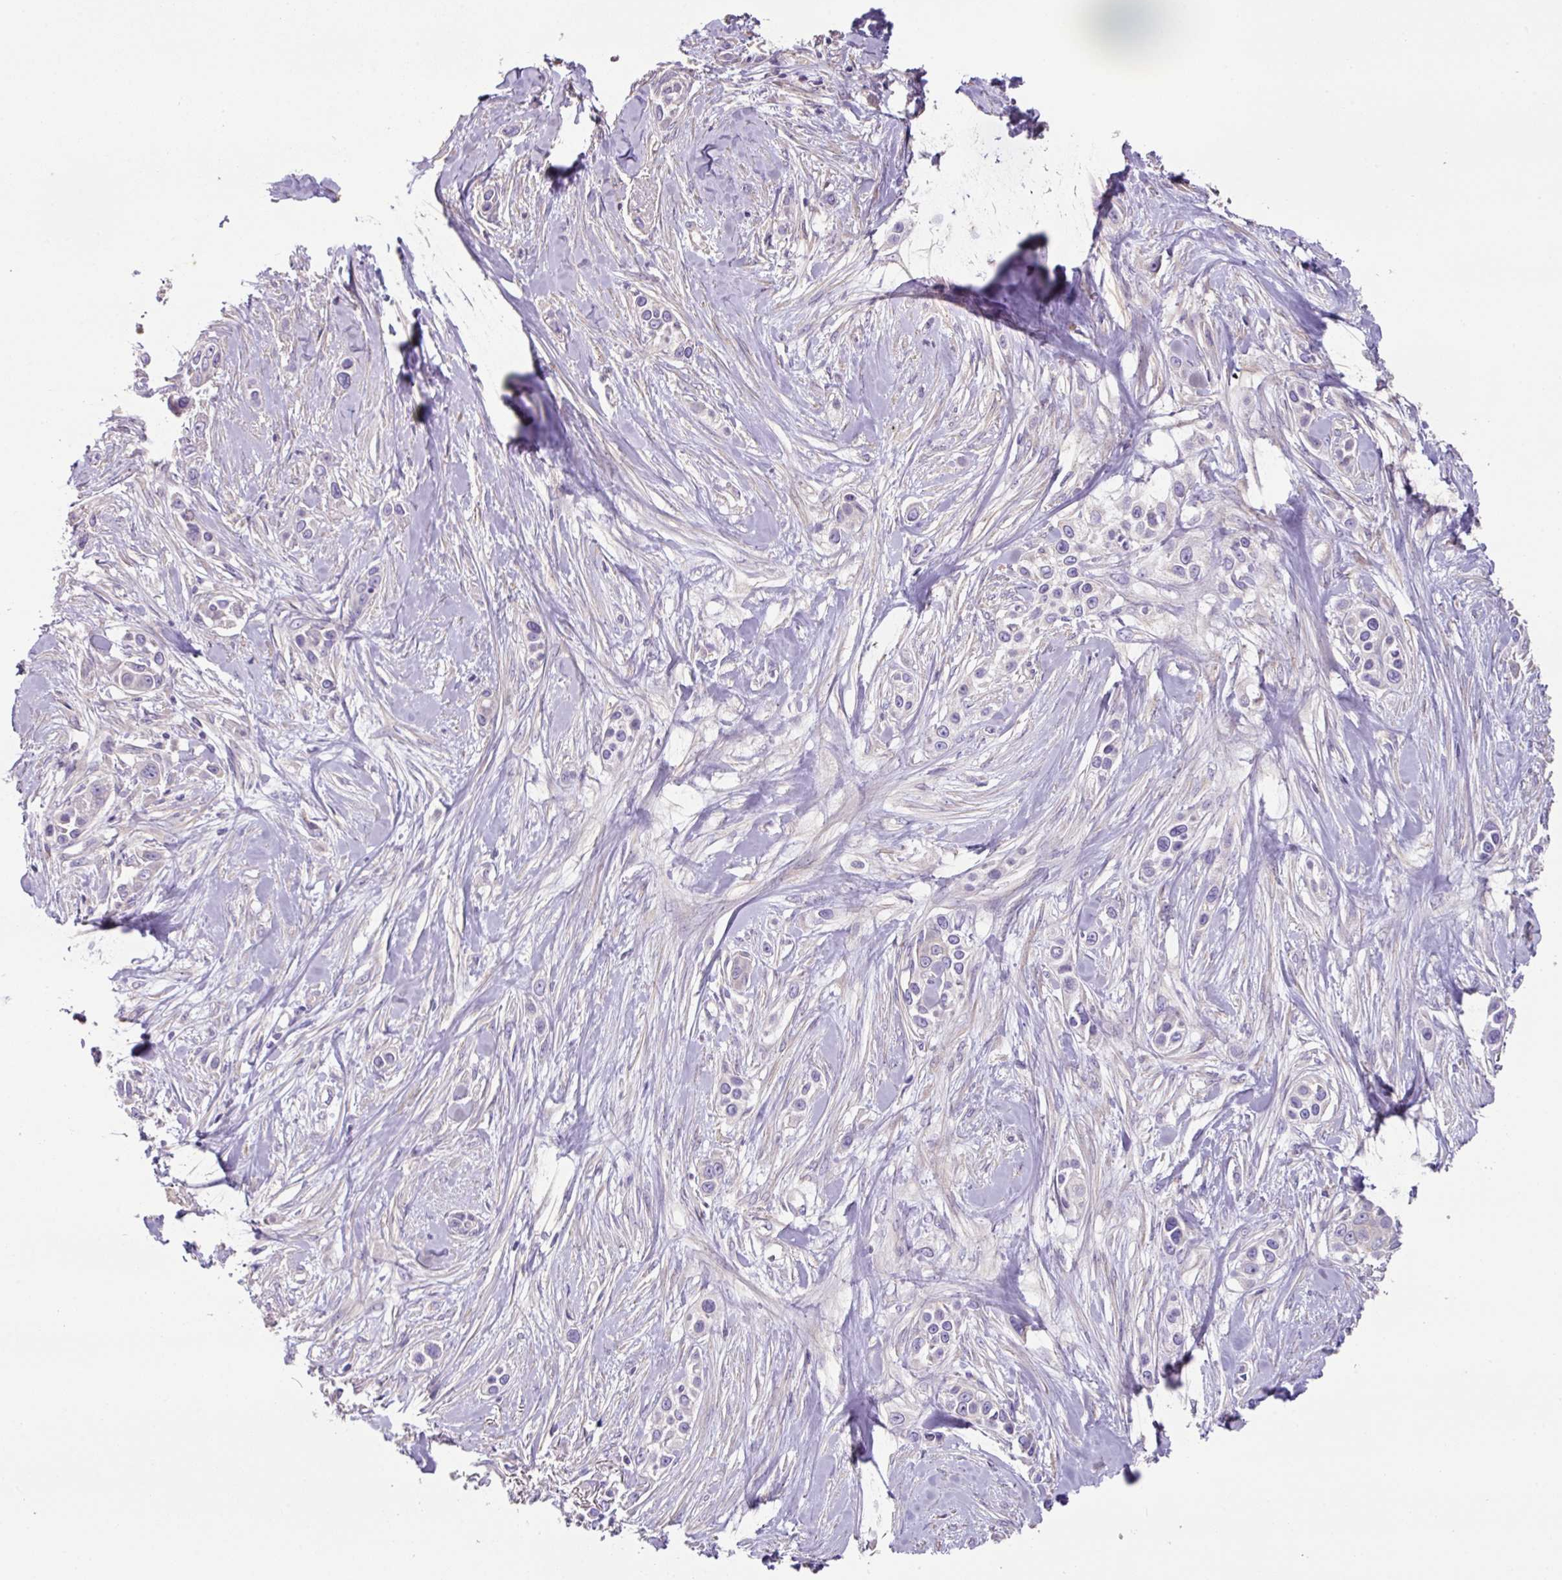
{"staining": {"intensity": "negative", "quantity": "none", "location": "none"}, "tissue": "skin cancer", "cell_type": "Tumor cells", "image_type": "cancer", "snomed": [{"axis": "morphology", "description": "Squamous cell carcinoma, NOS"}, {"axis": "topography", "description": "Skin"}], "caption": "Tumor cells are negative for brown protein staining in skin squamous cell carcinoma.", "gene": "MRRF", "patient": {"sex": "female", "age": 69}}